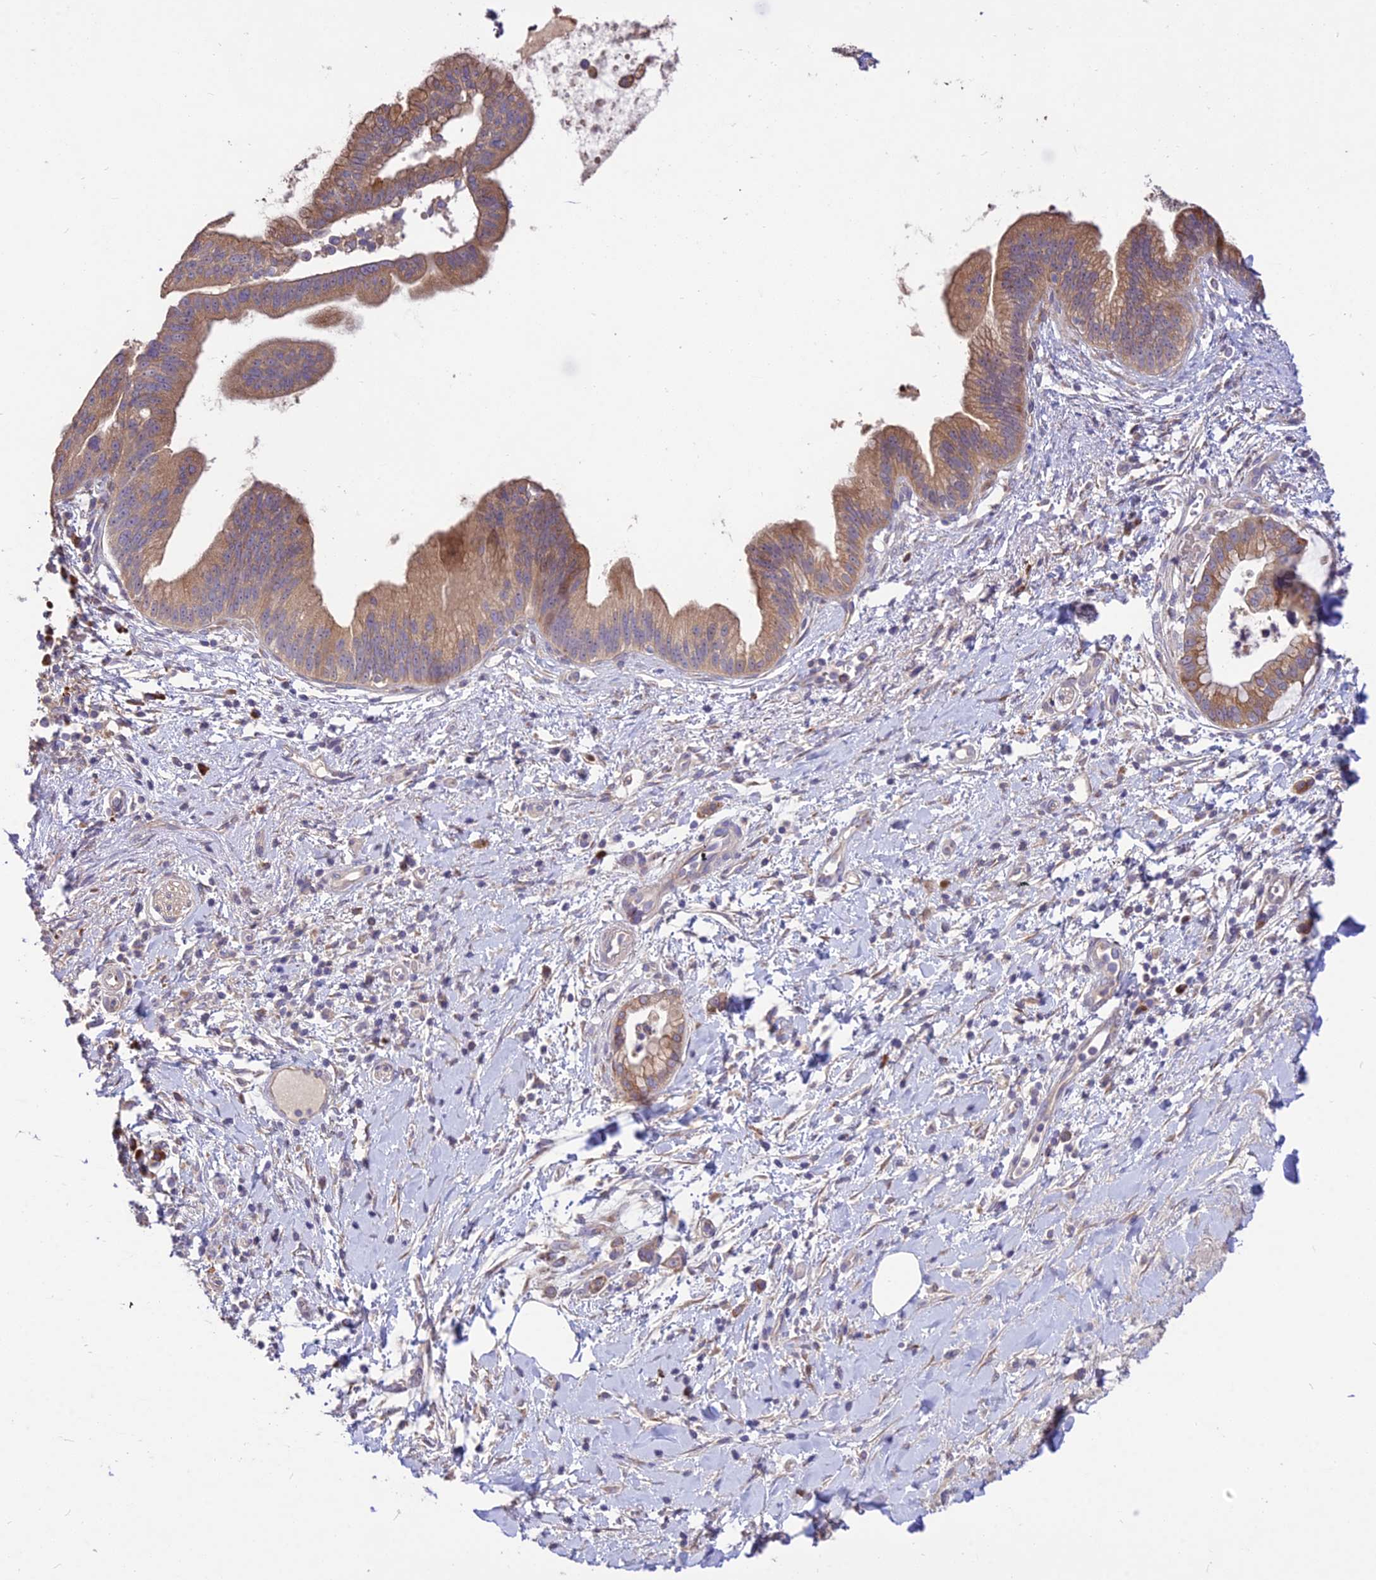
{"staining": {"intensity": "moderate", "quantity": "25%-75%", "location": "cytoplasmic/membranous"}, "tissue": "pancreatic cancer", "cell_type": "Tumor cells", "image_type": "cancer", "snomed": [{"axis": "morphology", "description": "Adenocarcinoma, NOS"}, {"axis": "topography", "description": "Pancreas"}], "caption": "Protein analysis of pancreatic cancer (adenocarcinoma) tissue displays moderate cytoplasmic/membranous staining in about 25%-75% of tumor cells.", "gene": "ROCK1", "patient": {"sex": "male", "age": 78}}